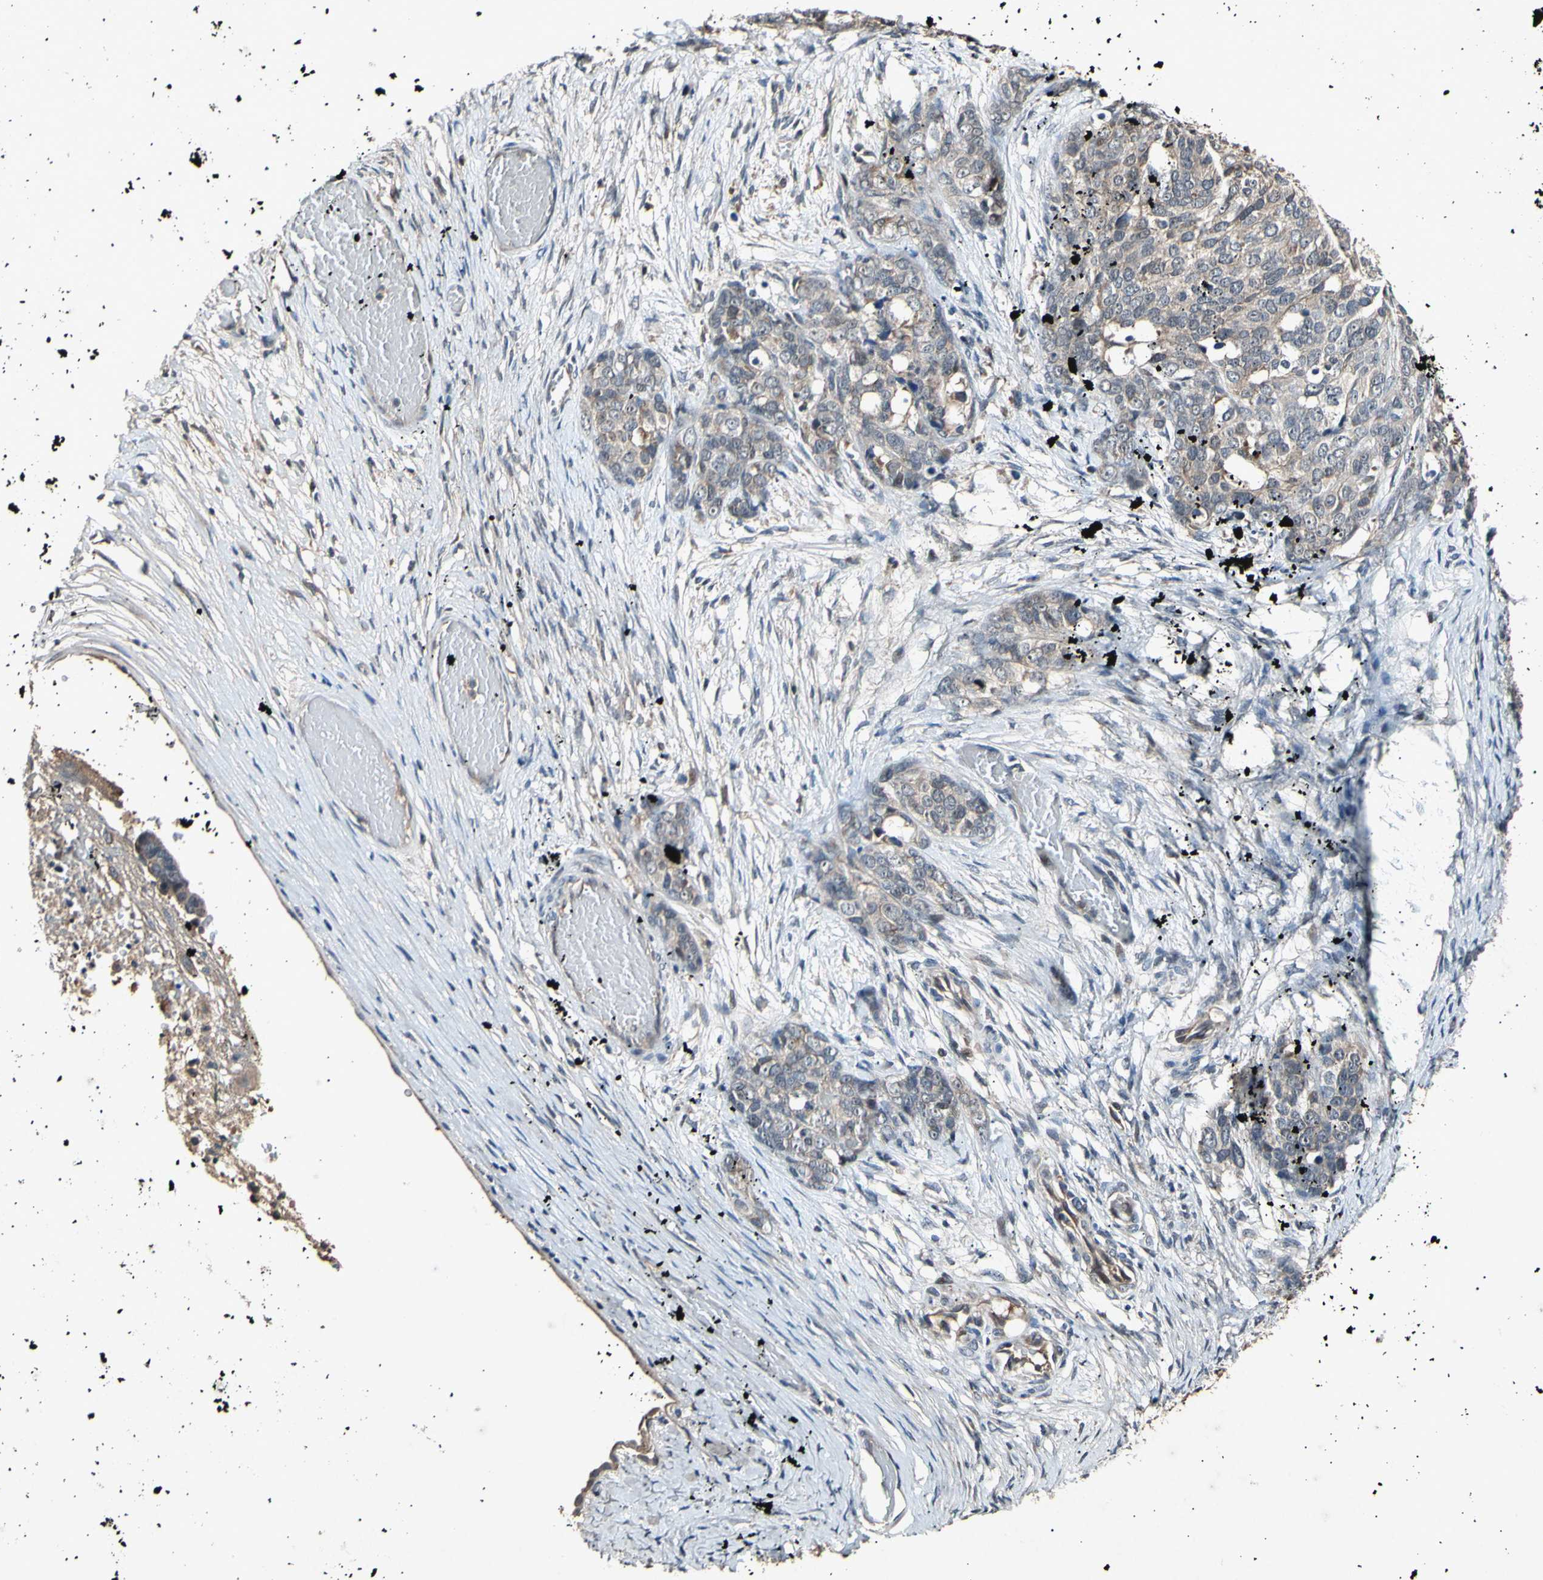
{"staining": {"intensity": "weak", "quantity": ">75%", "location": "cytoplasmic/membranous"}, "tissue": "ovarian cancer", "cell_type": "Tumor cells", "image_type": "cancer", "snomed": [{"axis": "morphology", "description": "Cystadenocarcinoma, serous, NOS"}, {"axis": "topography", "description": "Ovary"}], "caption": "A high-resolution photomicrograph shows immunohistochemistry (IHC) staining of ovarian serous cystadenocarcinoma, which exhibits weak cytoplasmic/membranous staining in about >75% of tumor cells.", "gene": "ADCY3", "patient": {"sex": "female", "age": 44}}